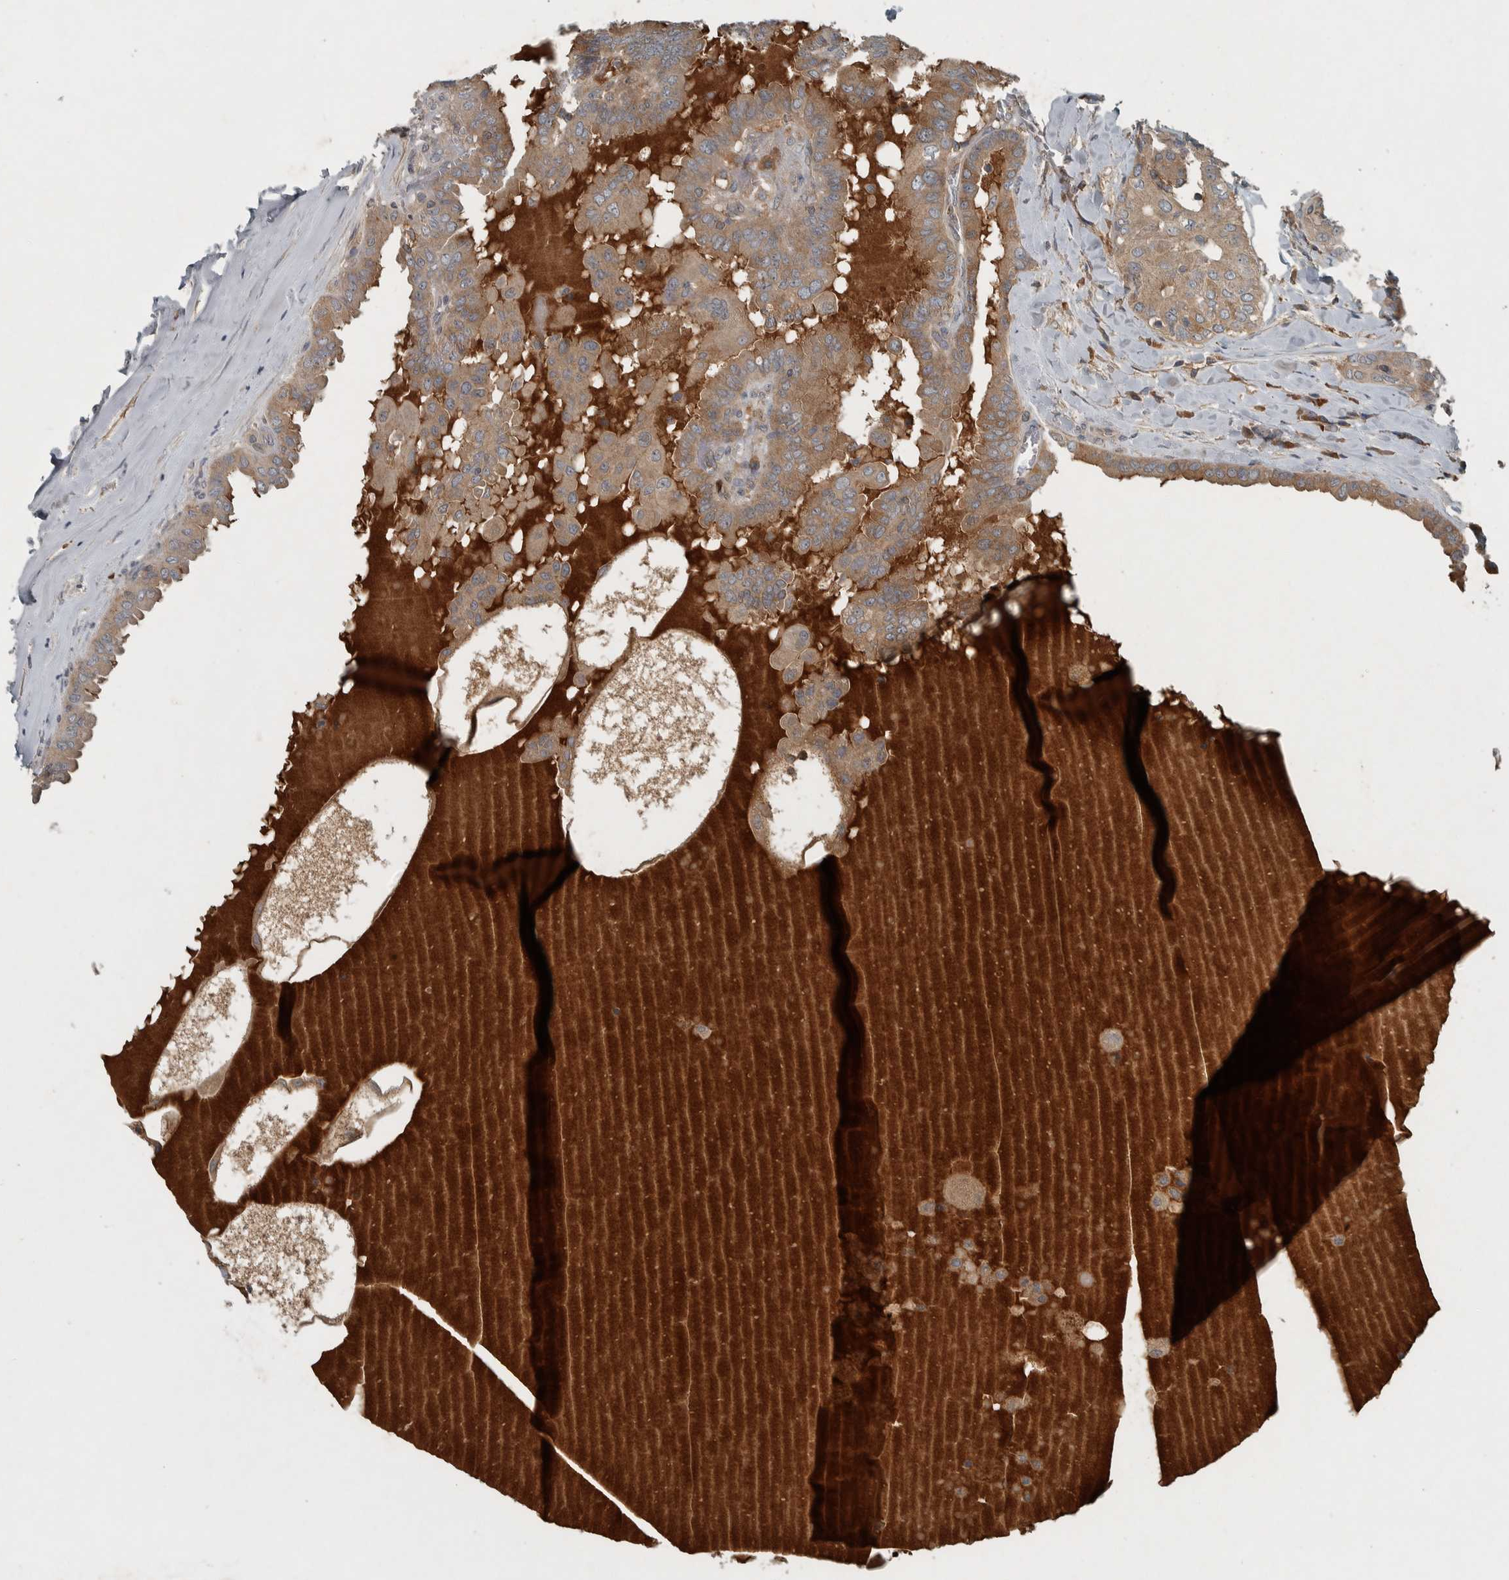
{"staining": {"intensity": "moderate", "quantity": ">75%", "location": "cytoplasmic/membranous"}, "tissue": "thyroid cancer", "cell_type": "Tumor cells", "image_type": "cancer", "snomed": [{"axis": "morphology", "description": "Papillary adenocarcinoma, NOS"}, {"axis": "topography", "description": "Thyroid gland"}], "caption": "Brown immunohistochemical staining in papillary adenocarcinoma (thyroid) displays moderate cytoplasmic/membranous expression in approximately >75% of tumor cells.", "gene": "CLCN2", "patient": {"sex": "male", "age": 33}}